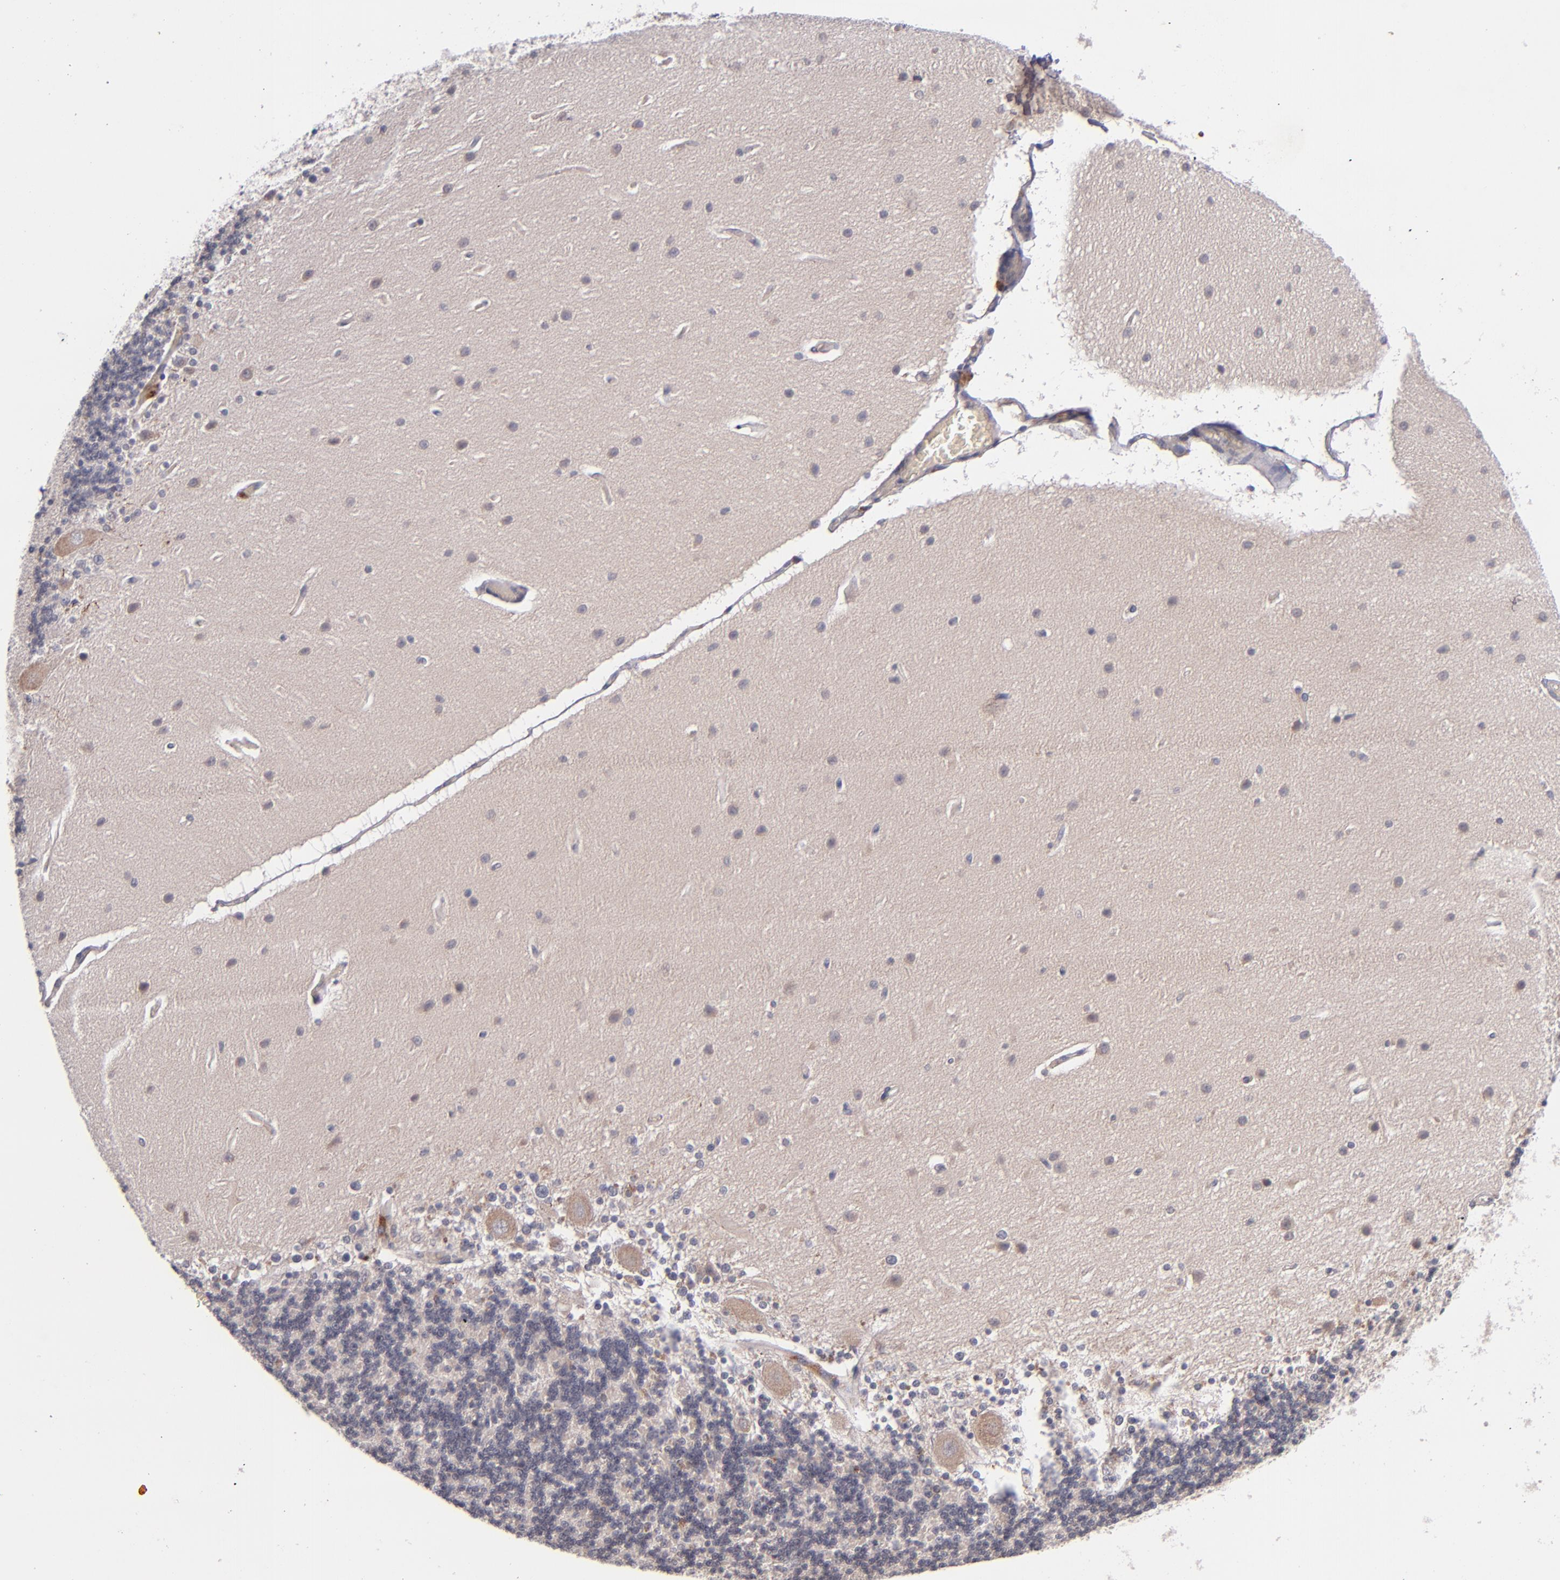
{"staining": {"intensity": "negative", "quantity": "none", "location": "none"}, "tissue": "cerebellum", "cell_type": "Cells in granular layer", "image_type": "normal", "snomed": [{"axis": "morphology", "description": "Normal tissue, NOS"}, {"axis": "topography", "description": "Cerebellum"}], "caption": "A photomicrograph of cerebellum stained for a protein reveals no brown staining in cells in granular layer. (DAB (3,3'-diaminobenzidine) IHC, high magnification).", "gene": "TSC2", "patient": {"sex": "female", "age": 54}}